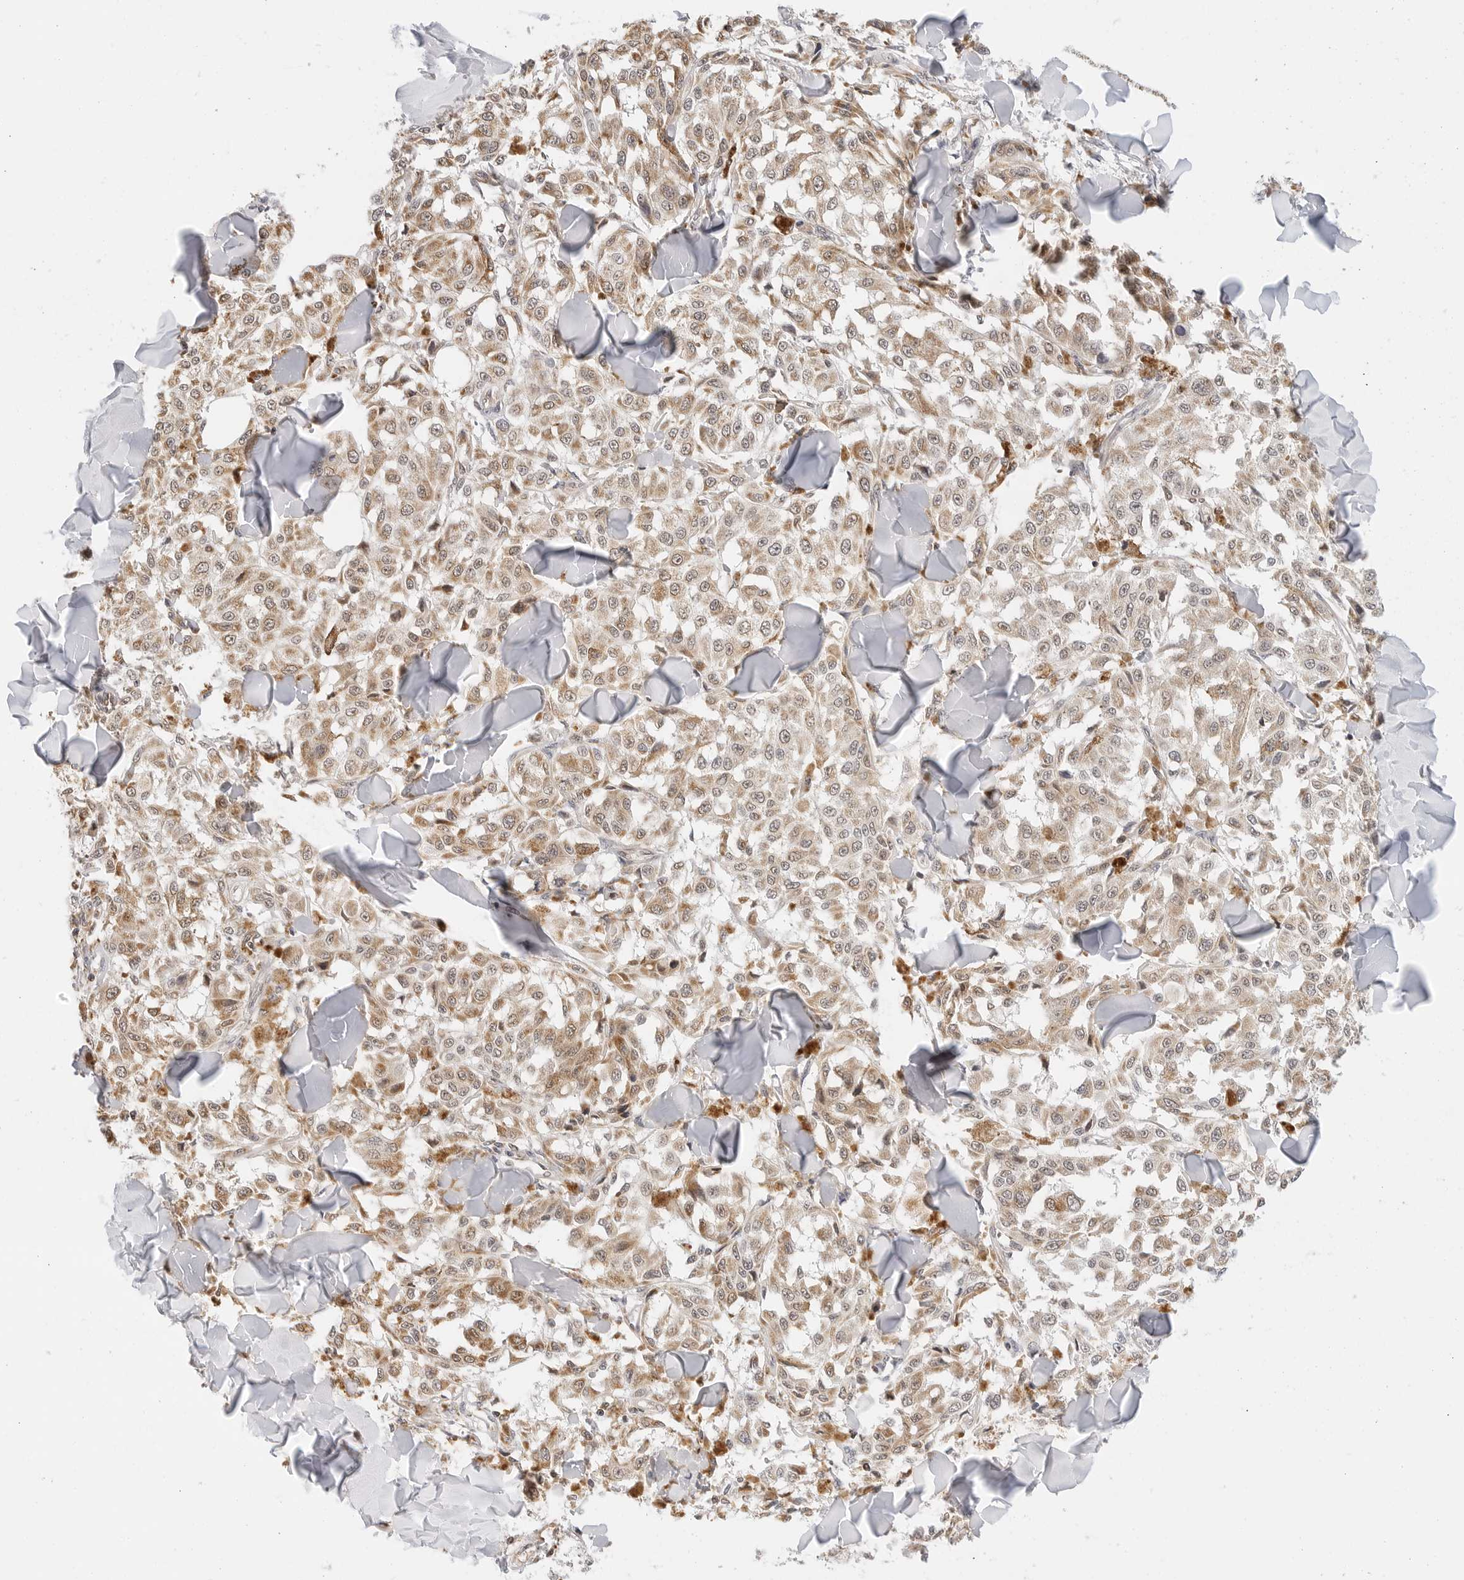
{"staining": {"intensity": "weak", "quantity": ">75%", "location": "cytoplasmic/membranous,nuclear"}, "tissue": "melanoma", "cell_type": "Tumor cells", "image_type": "cancer", "snomed": [{"axis": "morphology", "description": "Malignant melanoma, NOS"}, {"axis": "topography", "description": "Skin"}], "caption": "High-power microscopy captured an immunohistochemistry photomicrograph of malignant melanoma, revealing weak cytoplasmic/membranous and nuclear expression in about >75% of tumor cells. The staining was performed using DAB to visualize the protein expression in brown, while the nuclei were stained in blue with hematoxylin (Magnification: 20x).", "gene": "GORAB", "patient": {"sex": "female", "age": 64}}